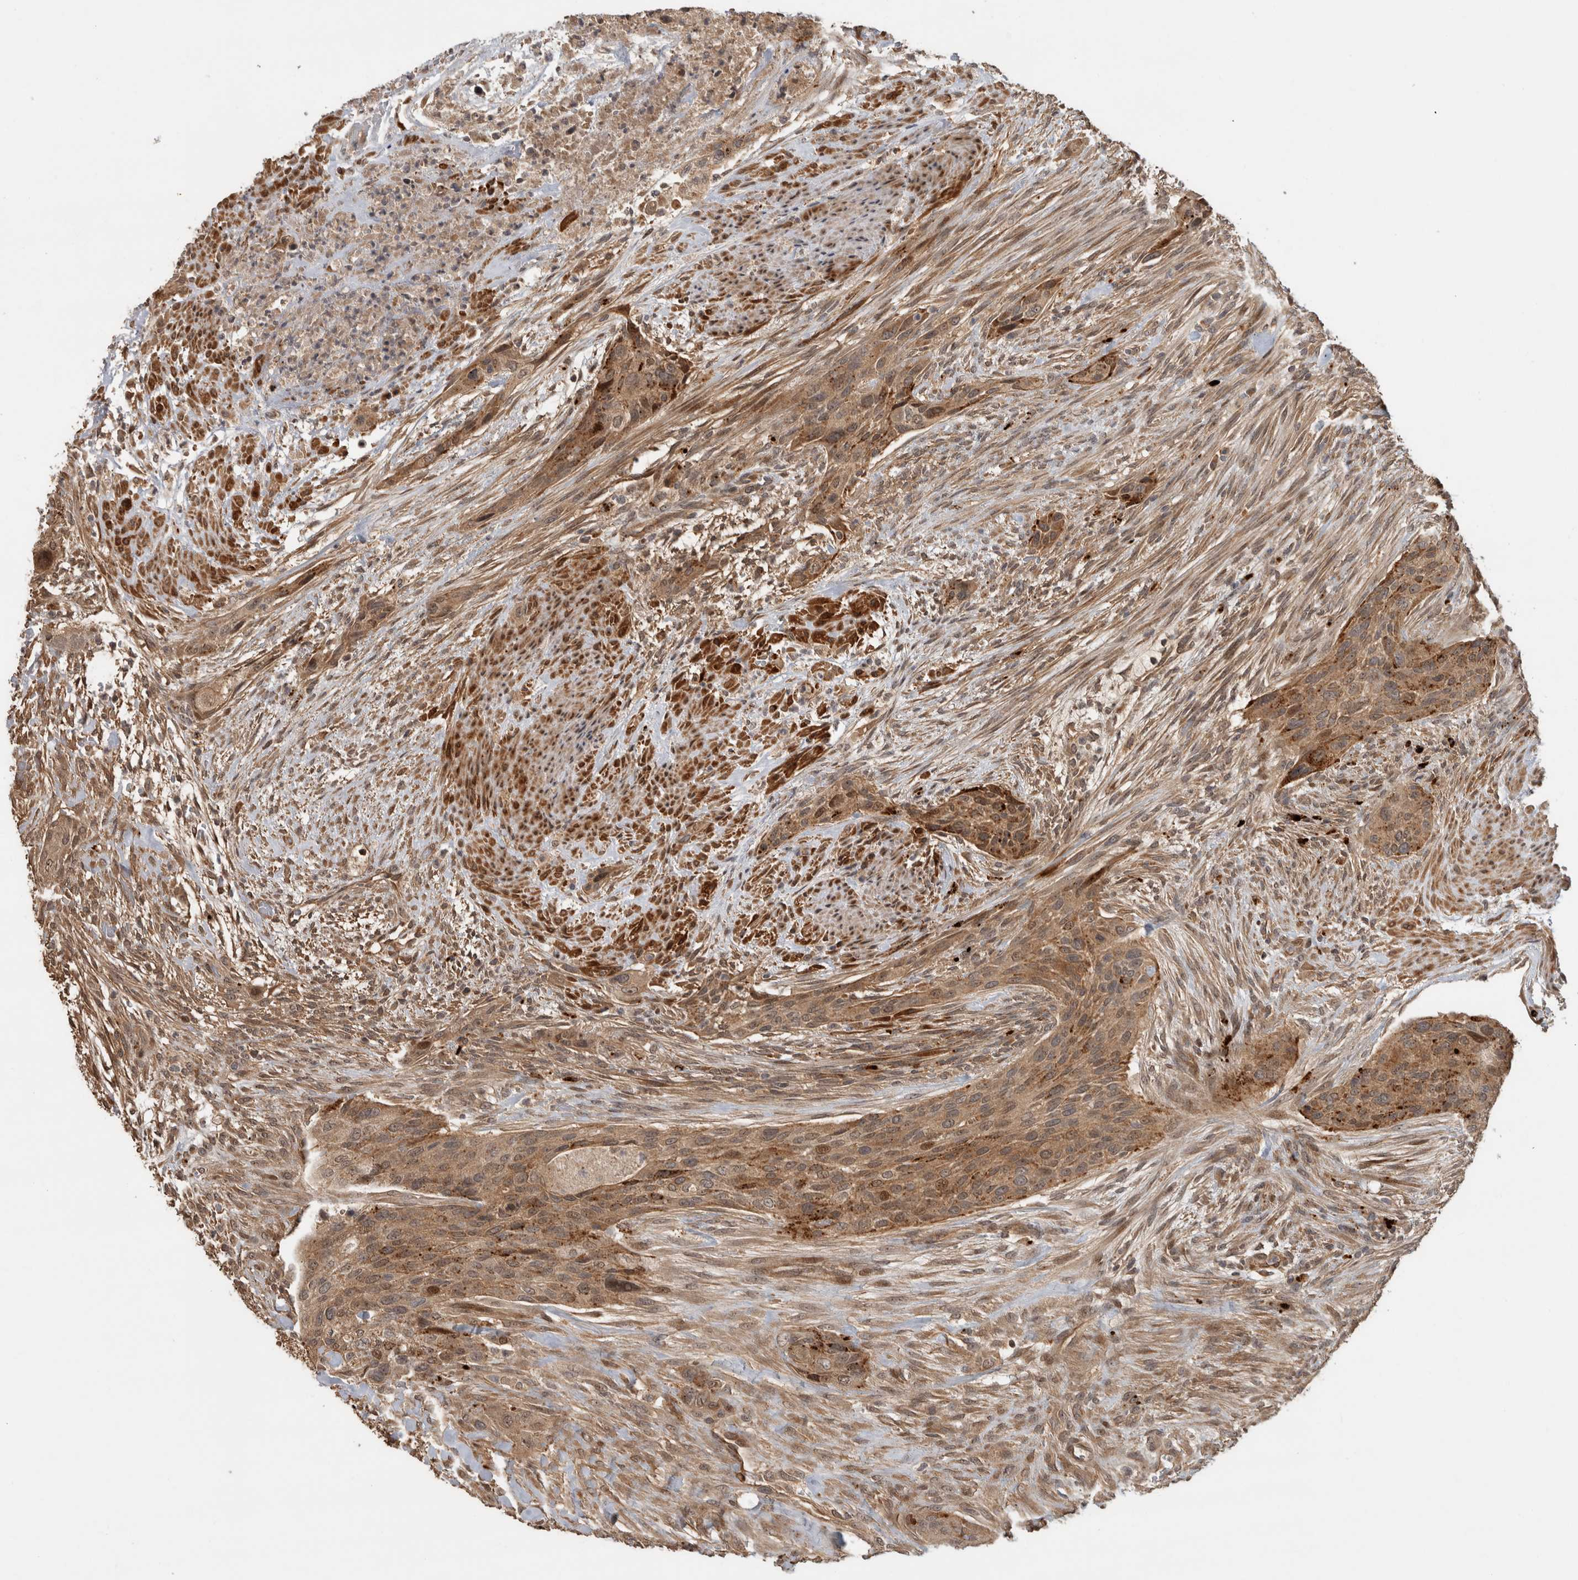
{"staining": {"intensity": "strong", "quantity": ">75%", "location": "cytoplasmic/membranous"}, "tissue": "urothelial cancer", "cell_type": "Tumor cells", "image_type": "cancer", "snomed": [{"axis": "morphology", "description": "Urothelial carcinoma, High grade"}, {"axis": "topography", "description": "Urinary bladder"}], "caption": "Protein expression by IHC shows strong cytoplasmic/membranous positivity in about >75% of tumor cells in urothelial carcinoma (high-grade).", "gene": "PITPNC1", "patient": {"sex": "male", "age": 35}}